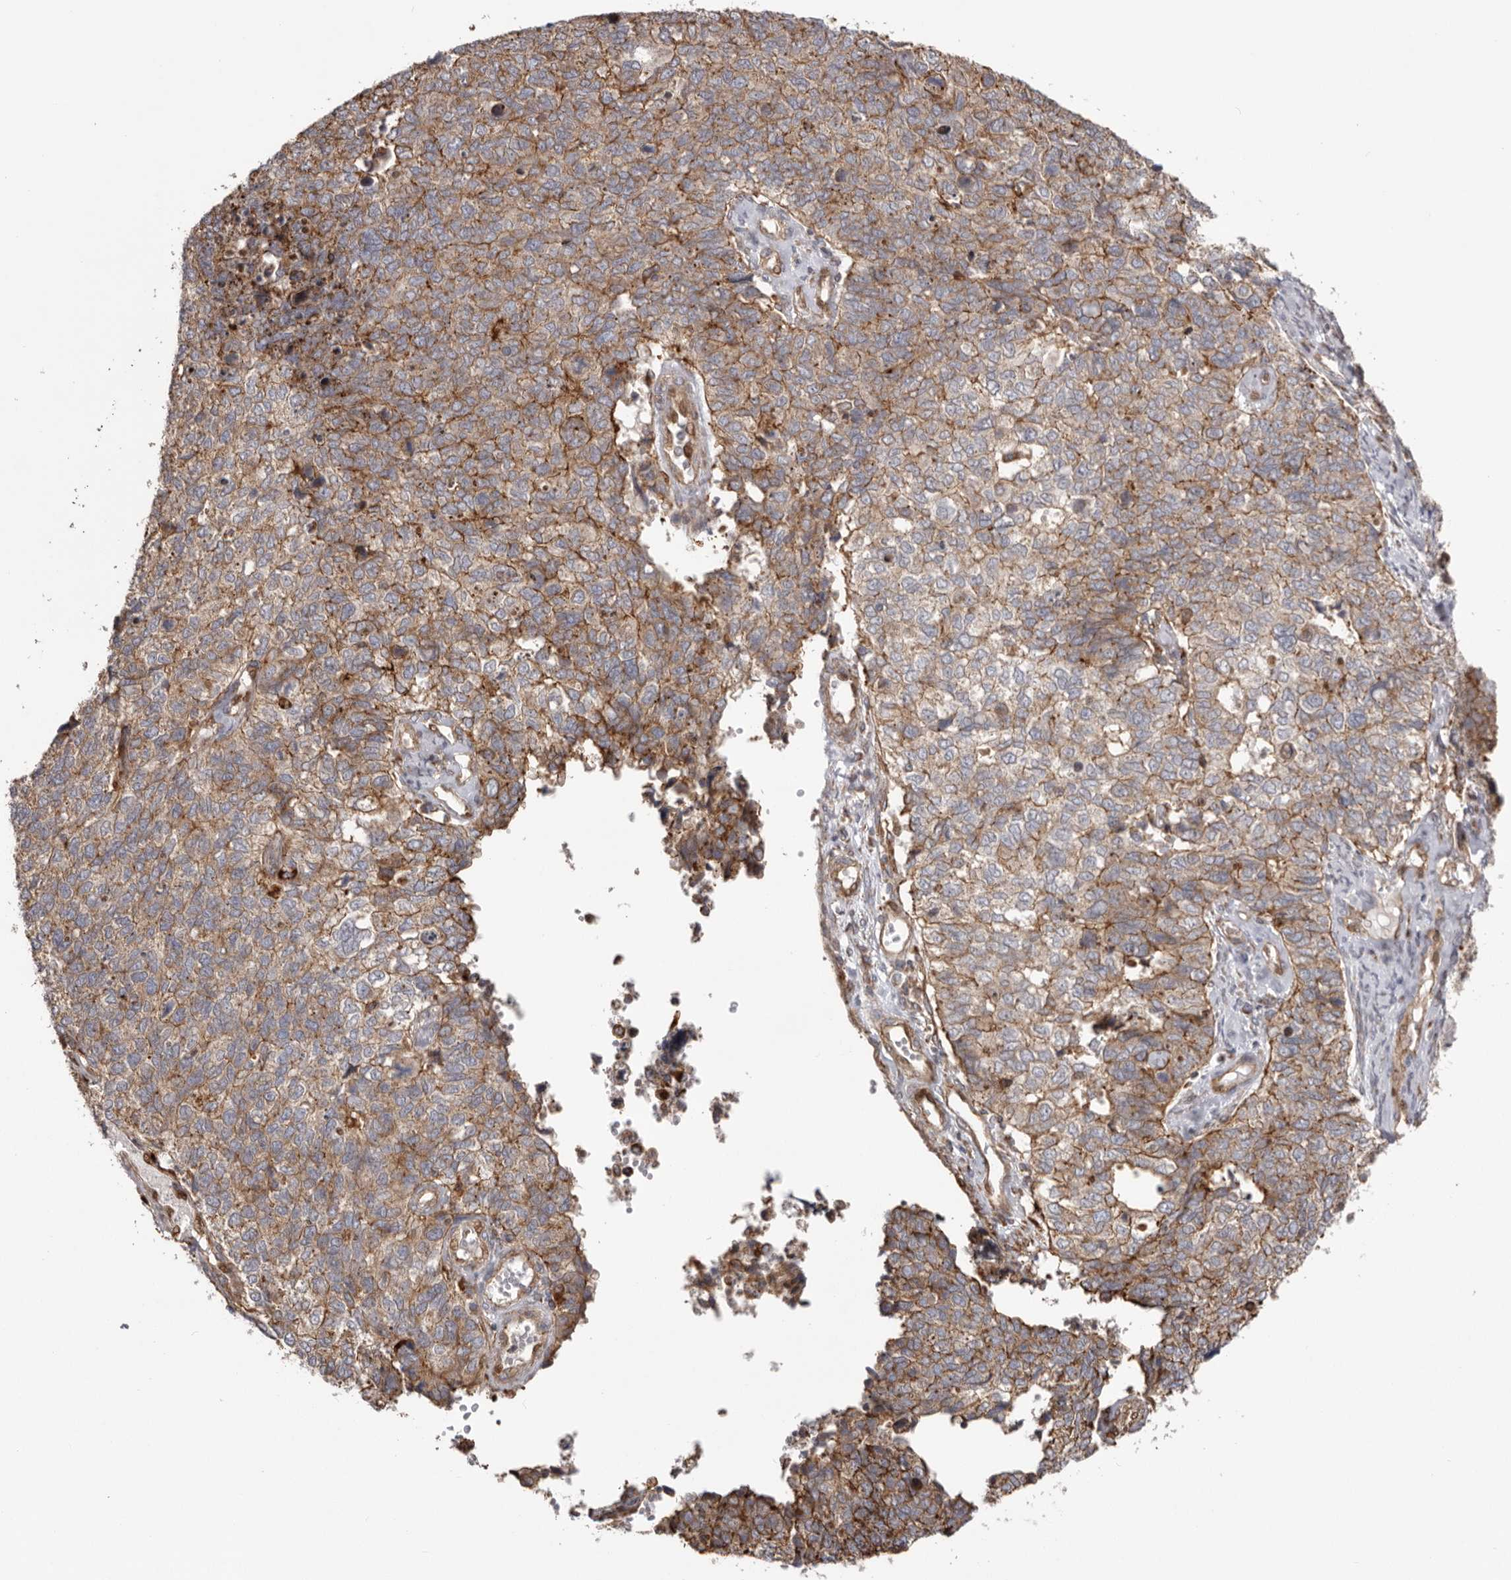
{"staining": {"intensity": "weak", "quantity": ">75%", "location": "cytoplasmic/membranous"}, "tissue": "cervical cancer", "cell_type": "Tumor cells", "image_type": "cancer", "snomed": [{"axis": "morphology", "description": "Squamous cell carcinoma, NOS"}, {"axis": "topography", "description": "Cervix"}], "caption": "Protein positivity by immunohistochemistry (IHC) displays weak cytoplasmic/membranous staining in approximately >75% of tumor cells in cervical cancer (squamous cell carcinoma).", "gene": "NUP43", "patient": {"sex": "female", "age": 63}}